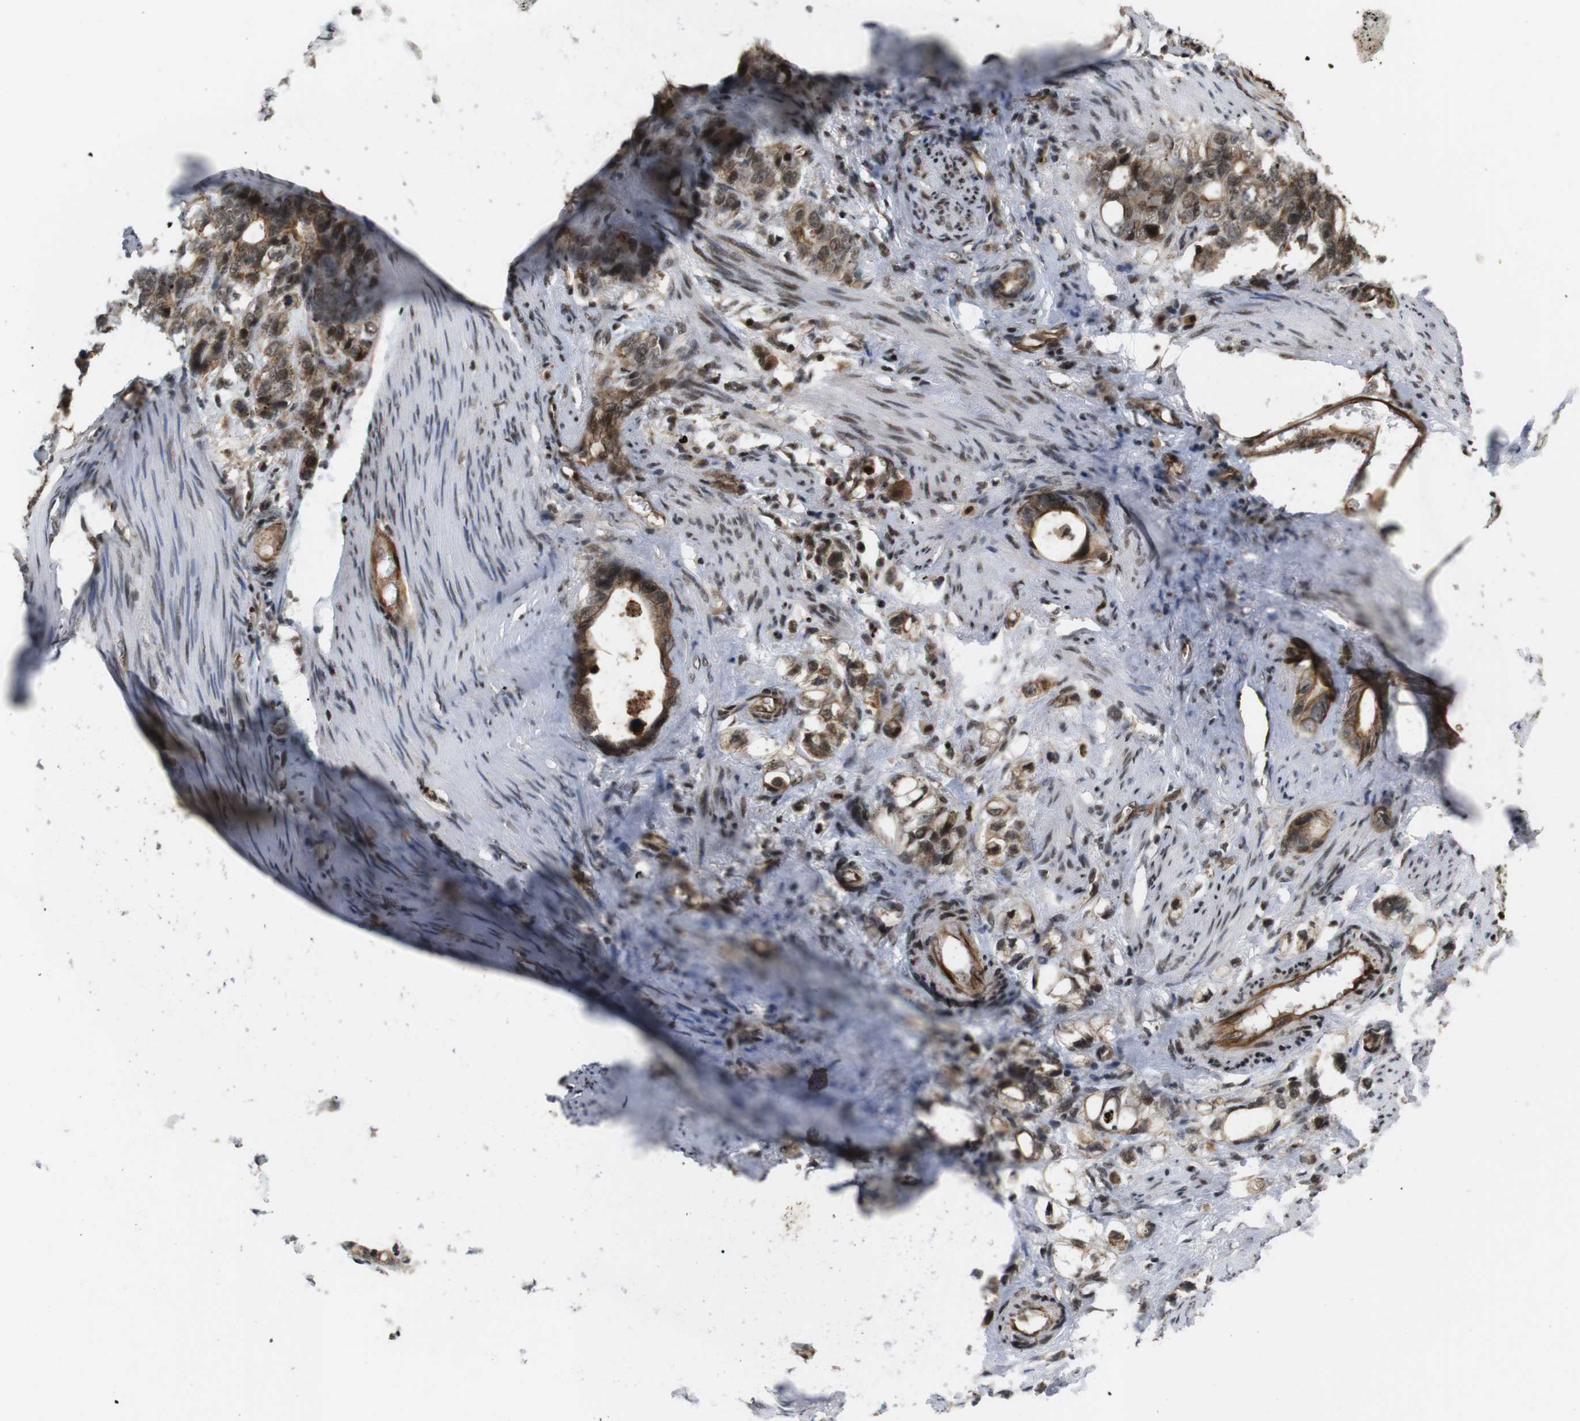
{"staining": {"intensity": "moderate", "quantity": ">75%", "location": "cytoplasmic/membranous,nuclear"}, "tissue": "stomach cancer", "cell_type": "Tumor cells", "image_type": "cancer", "snomed": [{"axis": "morphology", "description": "Adenocarcinoma, NOS"}, {"axis": "topography", "description": "Stomach"}], "caption": "Stomach adenocarcinoma tissue shows moderate cytoplasmic/membranous and nuclear positivity in approximately >75% of tumor cells, visualized by immunohistochemistry.", "gene": "SP2", "patient": {"sex": "female", "age": 75}}